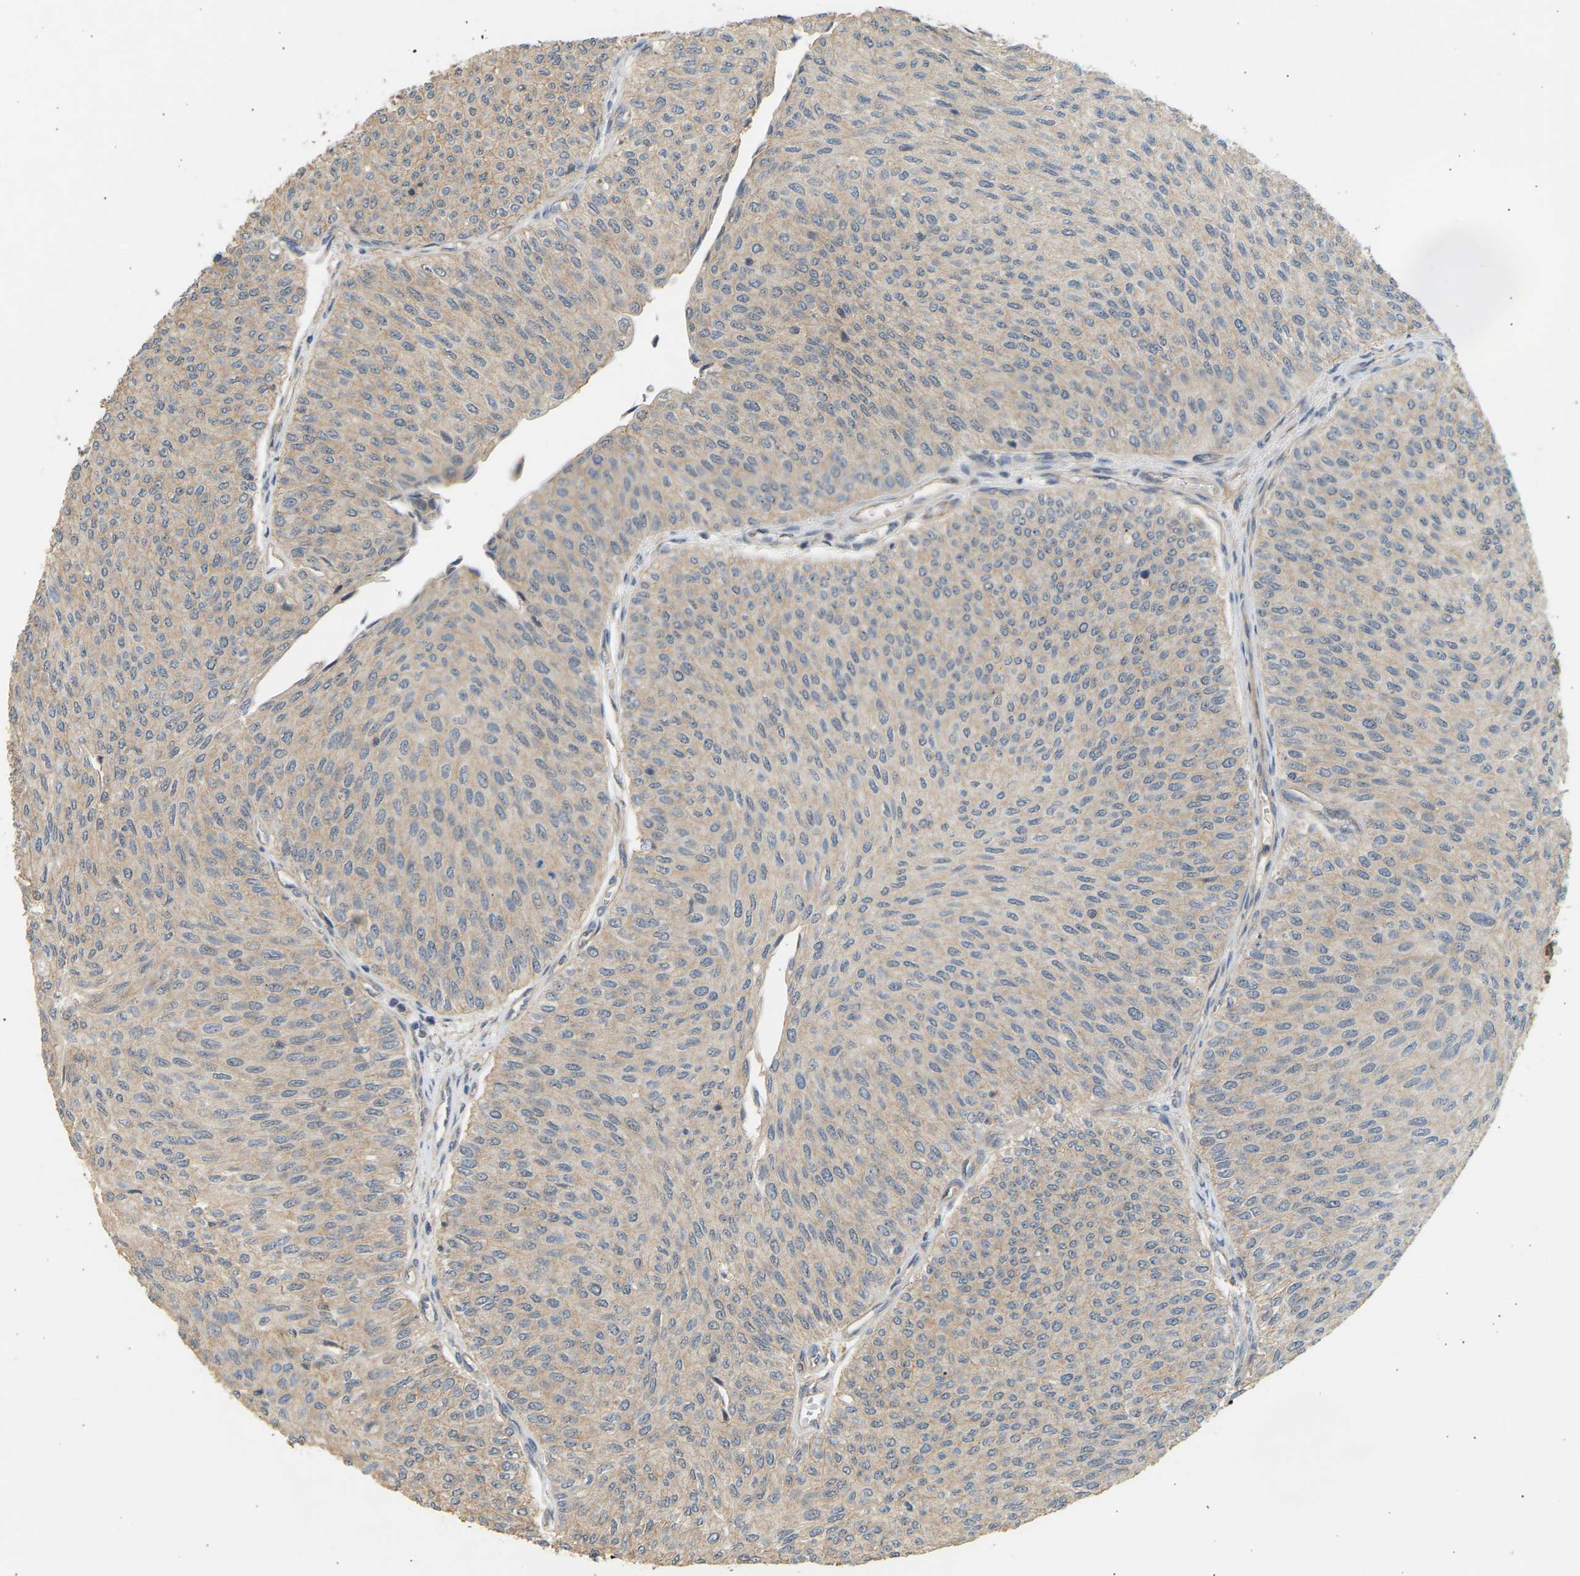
{"staining": {"intensity": "weak", "quantity": "<25%", "location": "cytoplasmic/membranous"}, "tissue": "urothelial cancer", "cell_type": "Tumor cells", "image_type": "cancer", "snomed": [{"axis": "morphology", "description": "Urothelial carcinoma, Low grade"}, {"axis": "topography", "description": "Urinary bladder"}], "caption": "Immunohistochemistry image of urothelial carcinoma (low-grade) stained for a protein (brown), which demonstrates no positivity in tumor cells.", "gene": "RGL1", "patient": {"sex": "male", "age": 78}}